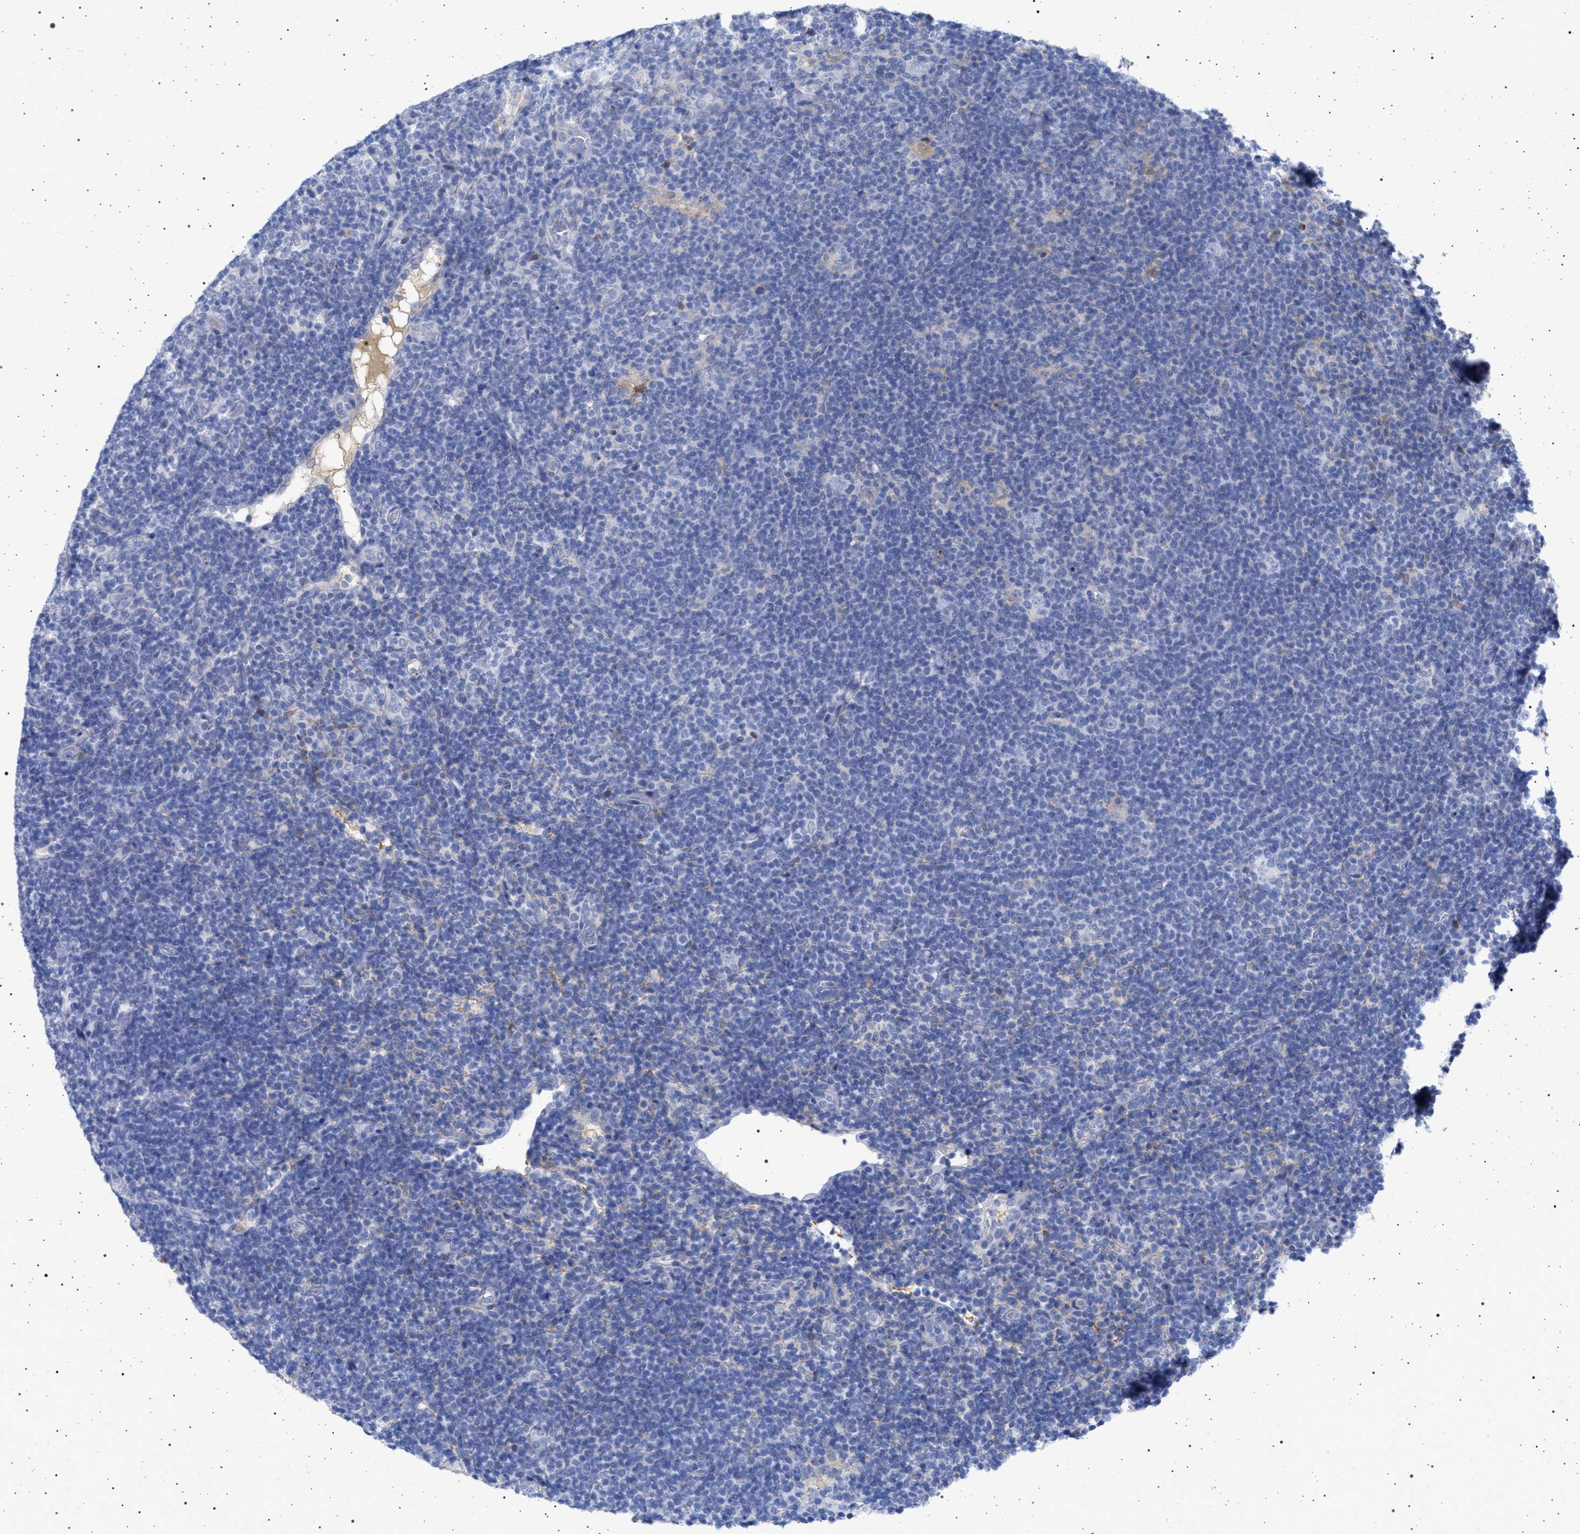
{"staining": {"intensity": "weak", "quantity": "<25%", "location": "cytoplasmic/membranous"}, "tissue": "lymphoma", "cell_type": "Tumor cells", "image_type": "cancer", "snomed": [{"axis": "morphology", "description": "Hodgkin's disease, NOS"}, {"axis": "topography", "description": "Lymph node"}], "caption": "Human lymphoma stained for a protein using IHC exhibits no staining in tumor cells.", "gene": "PLG", "patient": {"sex": "female", "age": 57}}